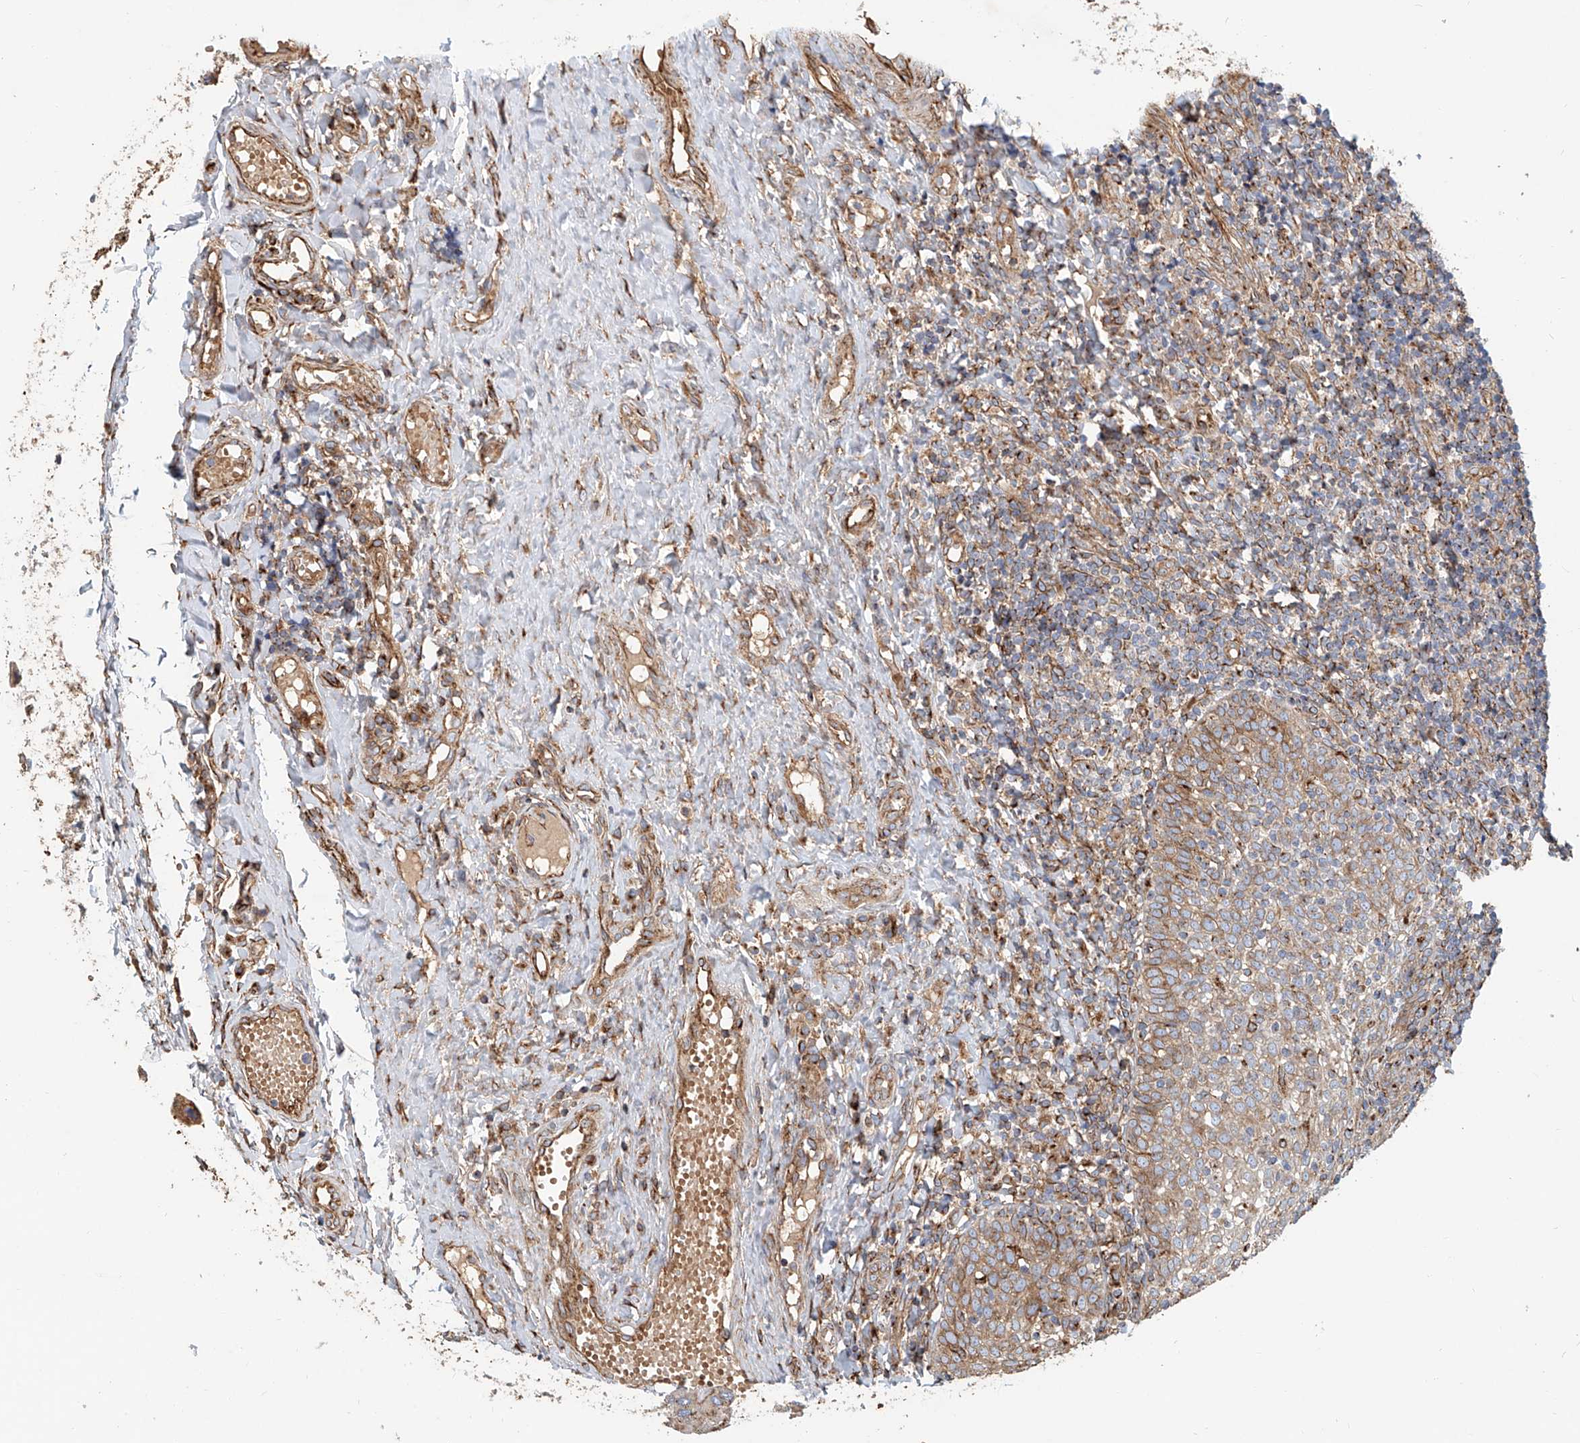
{"staining": {"intensity": "weak", "quantity": "25%-75%", "location": "cytoplasmic/membranous"}, "tissue": "tonsil", "cell_type": "Germinal center cells", "image_type": "normal", "snomed": [{"axis": "morphology", "description": "Normal tissue, NOS"}, {"axis": "topography", "description": "Tonsil"}], "caption": "A histopathology image of tonsil stained for a protein displays weak cytoplasmic/membranous brown staining in germinal center cells. The staining was performed using DAB, with brown indicating positive protein expression. Nuclei are stained blue with hematoxylin.", "gene": "HGSNAT", "patient": {"sex": "female", "age": 19}}